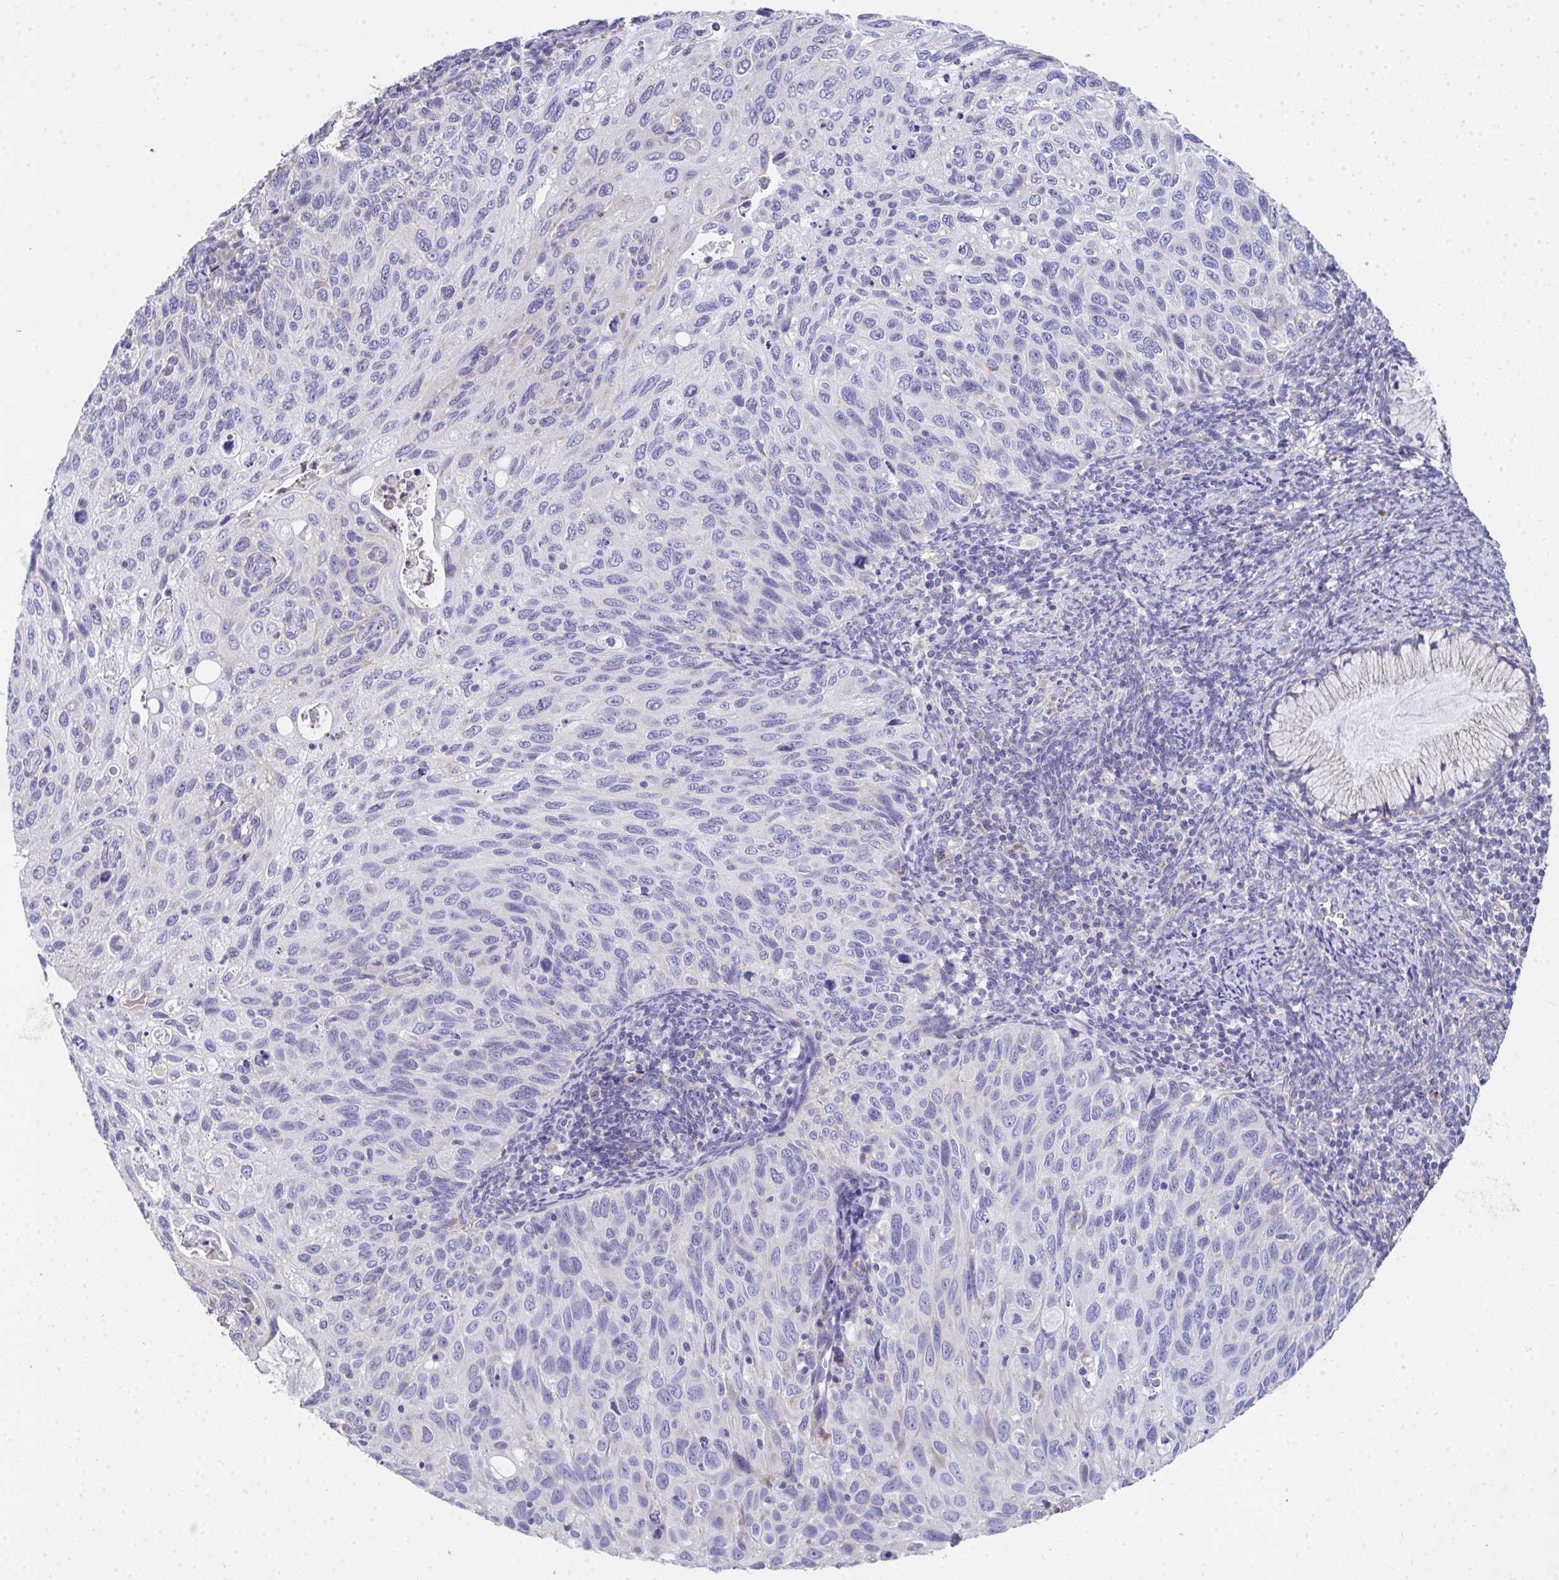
{"staining": {"intensity": "negative", "quantity": "none", "location": "none"}, "tissue": "cervical cancer", "cell_type": "Tumor cells", "image_type": "cancer", "snomed": [{"axis": "morphology", "description": "Squamous cell carcinoma, NOS"}, {"axis": "topography", "description": "Cervix"}], "caption": "Protein analysis of cervical cancer (squamous cell carcinoma) reveals no significant positivity in tumor cells.", "gene": "COA5", "patient": {"sex": "female", "age": 70}}